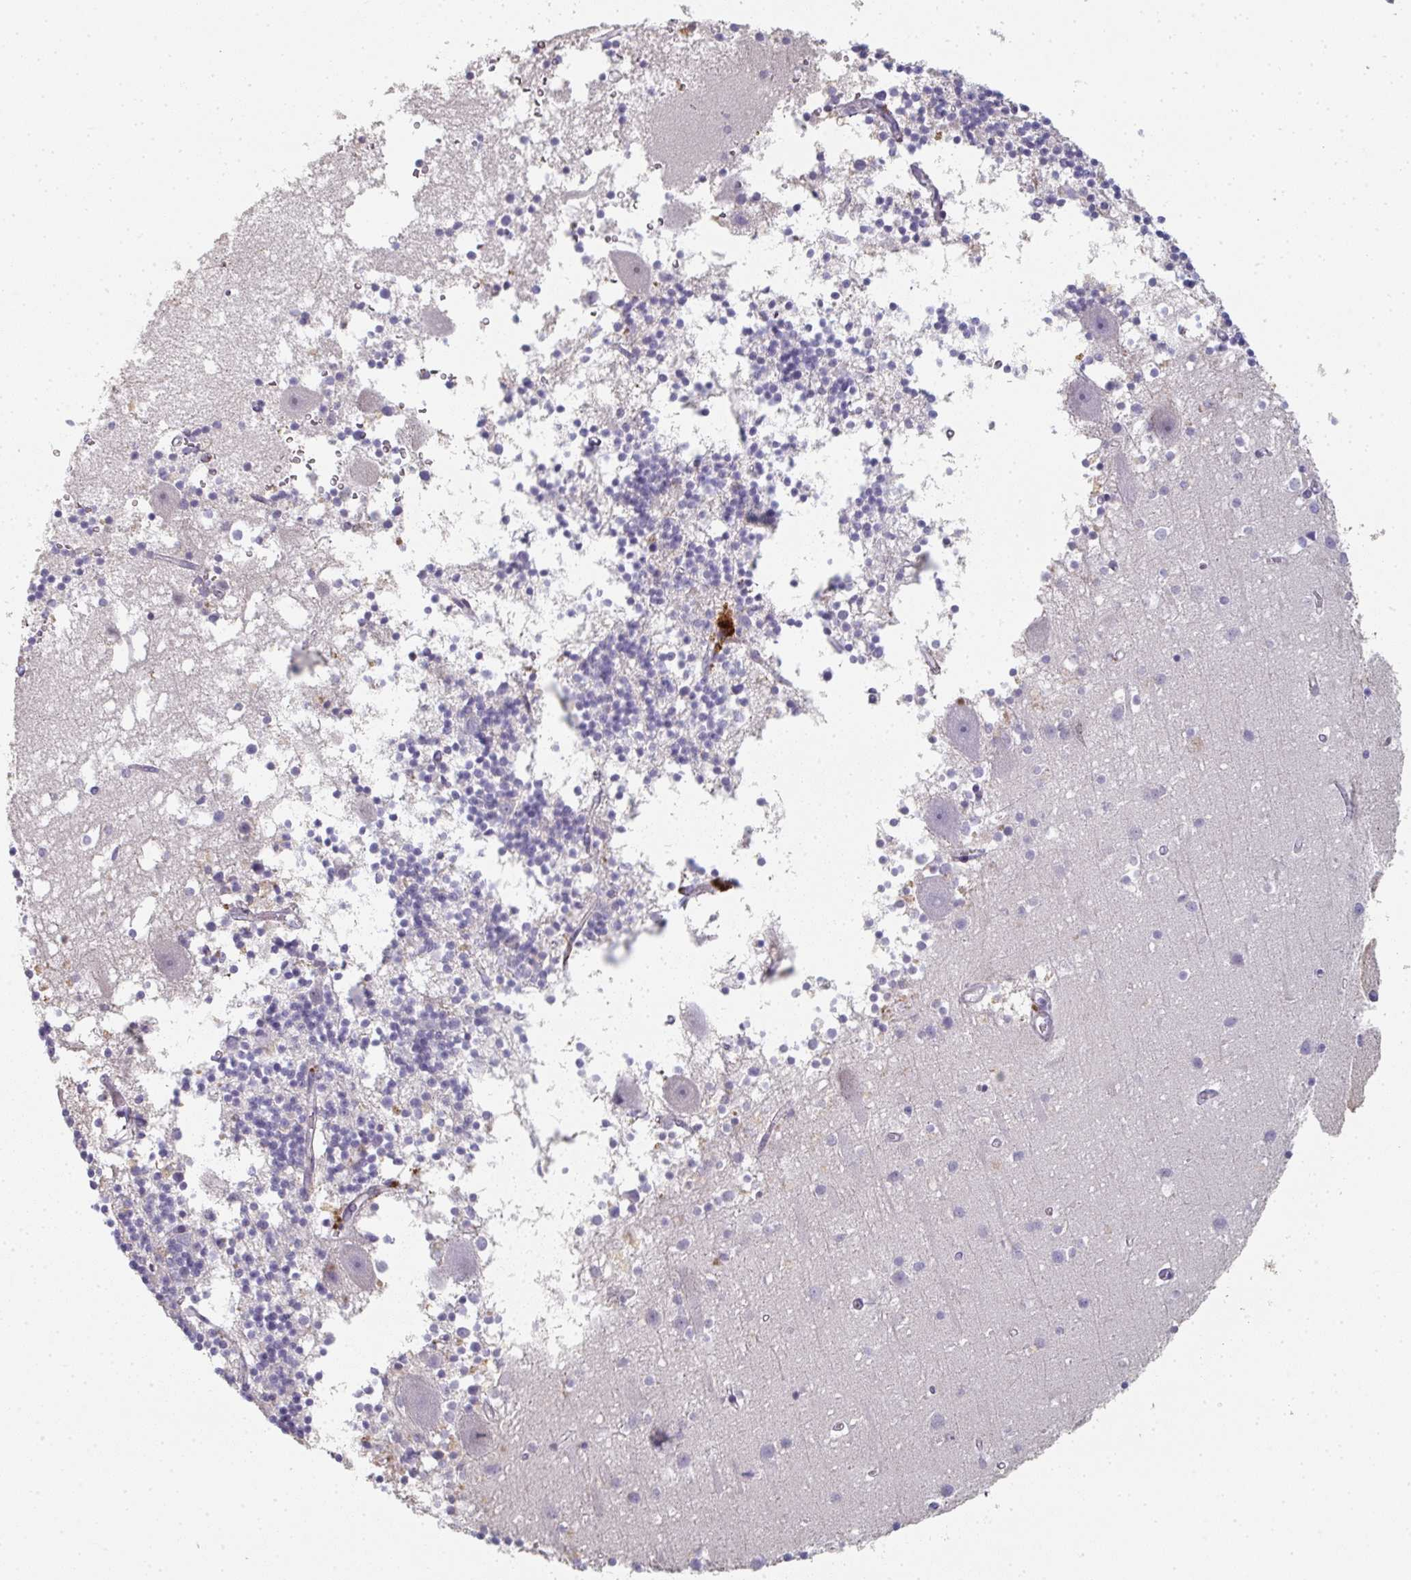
{"staining": {"intensity": "negative", "quantity": "none", "location": "none"}, "tissue": "cerebellum", "cell_type": "Cells in granular layer", "image_type": "normal", "snomed": [{"axis": "morphology", "description": "Normal tissue, NOS"}, {"axis": "topography", "description": "Cerebellum"}], "caption": "Cerebellum was stained to show a protein in brown. There is no significant positivity in cells in granular layer.", "gene": "A1CF", "patient": {"sex": "male", "age": 54}}